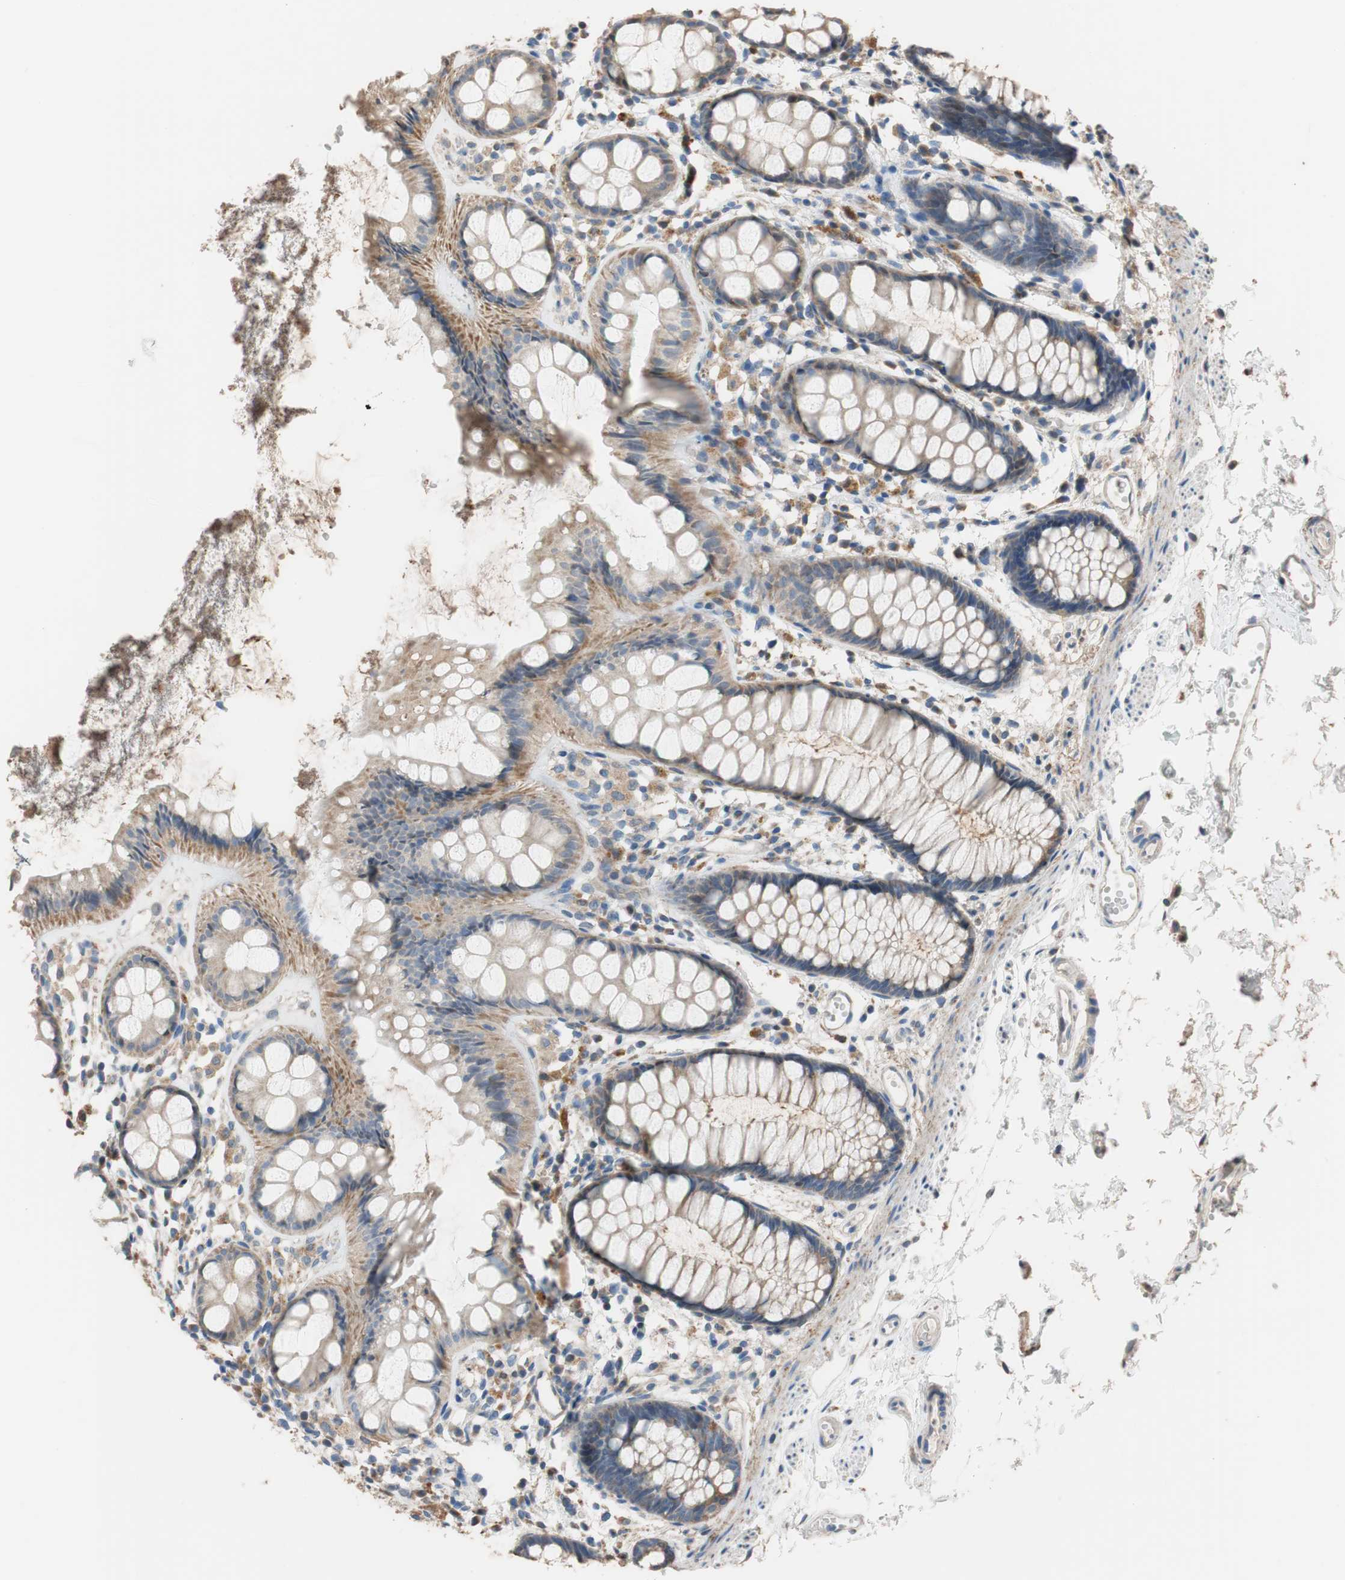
{"staining": {"intensity": "moderate", "quantity": ">75%", "location": "cytoplasmic/membranous"}, "tissue": "rectum", "cell_type": "Glandular cells", "image_type": "normal", "snomed": [{"axis": "morphology", "description": "Normal tissue, NOS"}, {"axis": "topography", "description": "Rectum"}], "caption": "This micrograph shows immunohistochemistry (IHC) staining of normal rectum, with medium moderate cytoplasmic/membranous positivity in approximately >75% of glandular cells.", "gene": "ALDH1A2", "patient": {"sex": "female", "age": 66}}